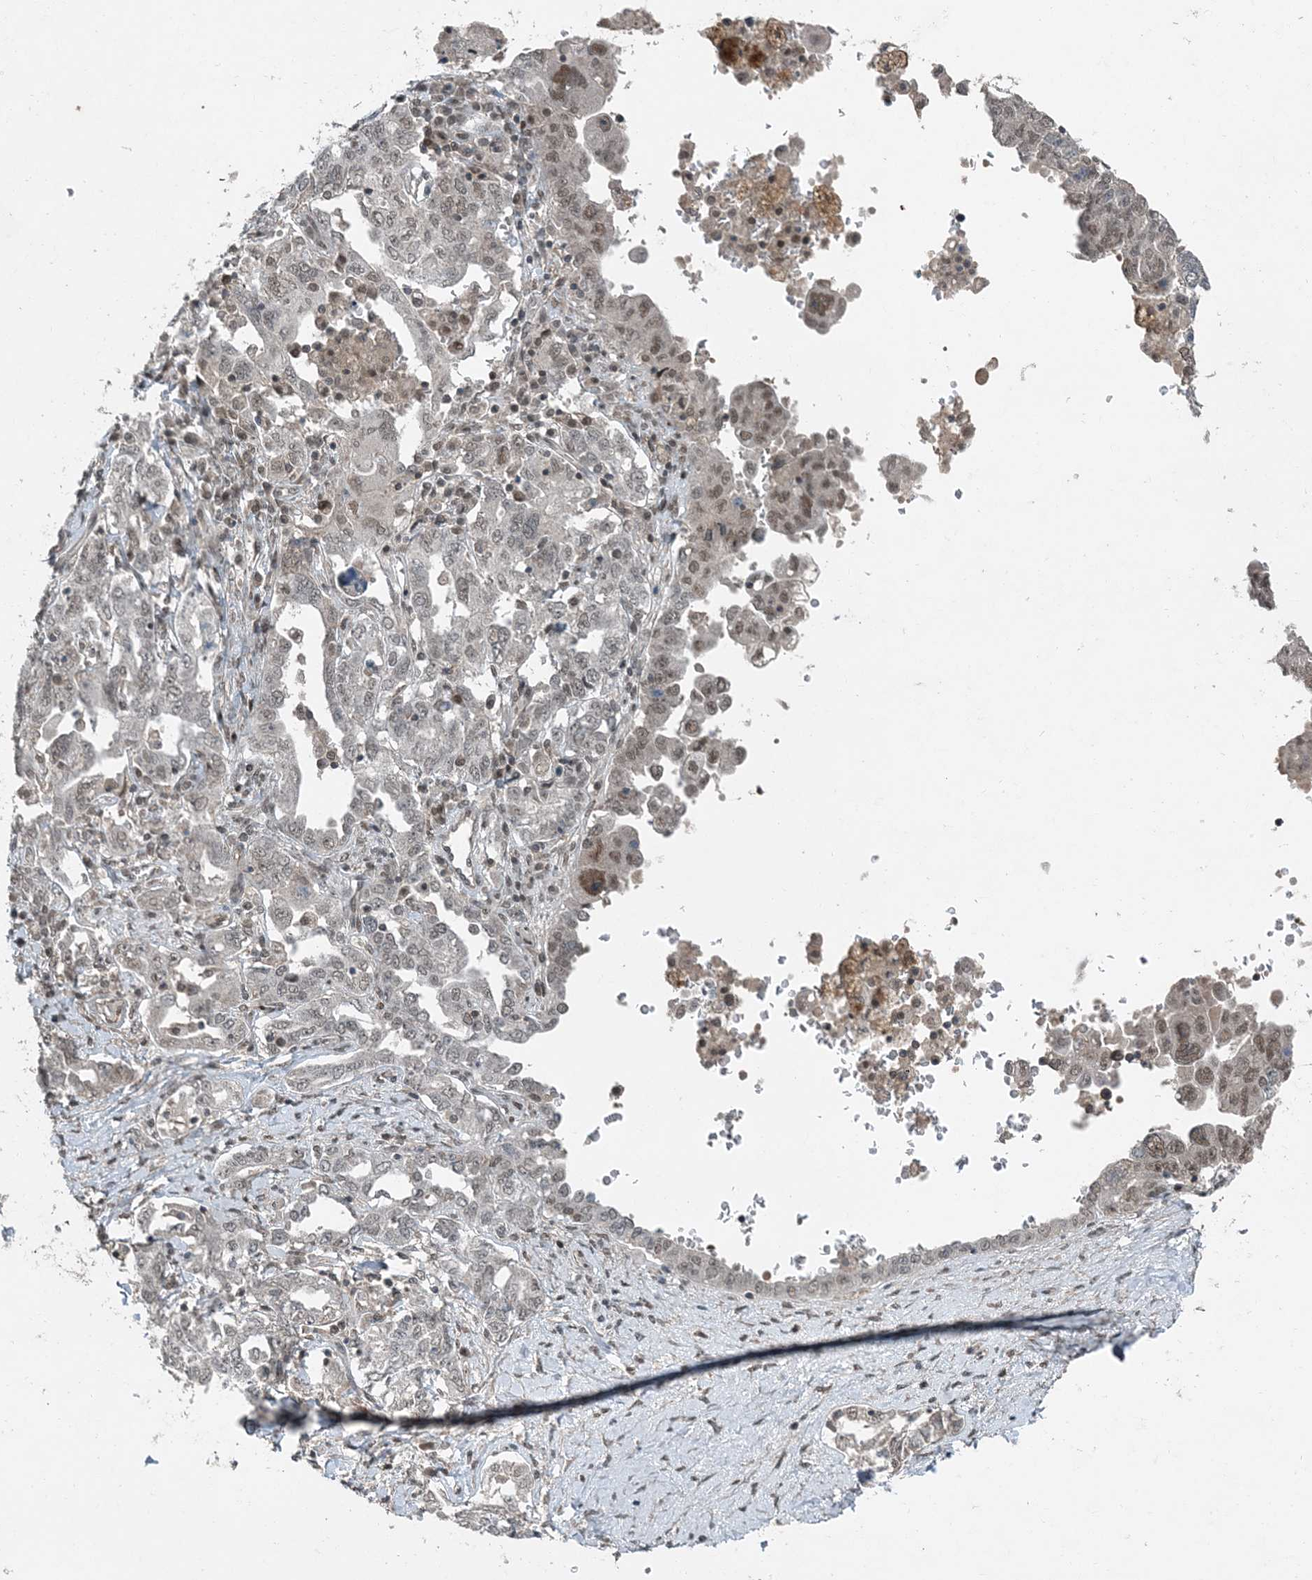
{"staining": {"intensity": "weak", "quantity": ">75%", "location": "nuclear"}, "tissue": "ovarian cancer", "cell_type": "Tumor cells", "image_type": "cancer", "snomed": [{"axis": "morphology", "description": "Carcinoma, endometroid"}, {"axis": "topography", "description": "Ovary"}], "caption": "Weak nuclear positivity for a protein is present in about >75% of tumor cells of ovarian cancer using IHC.", "gene": "COPS7B", "patient": {"sex": "female", "age": 62}}